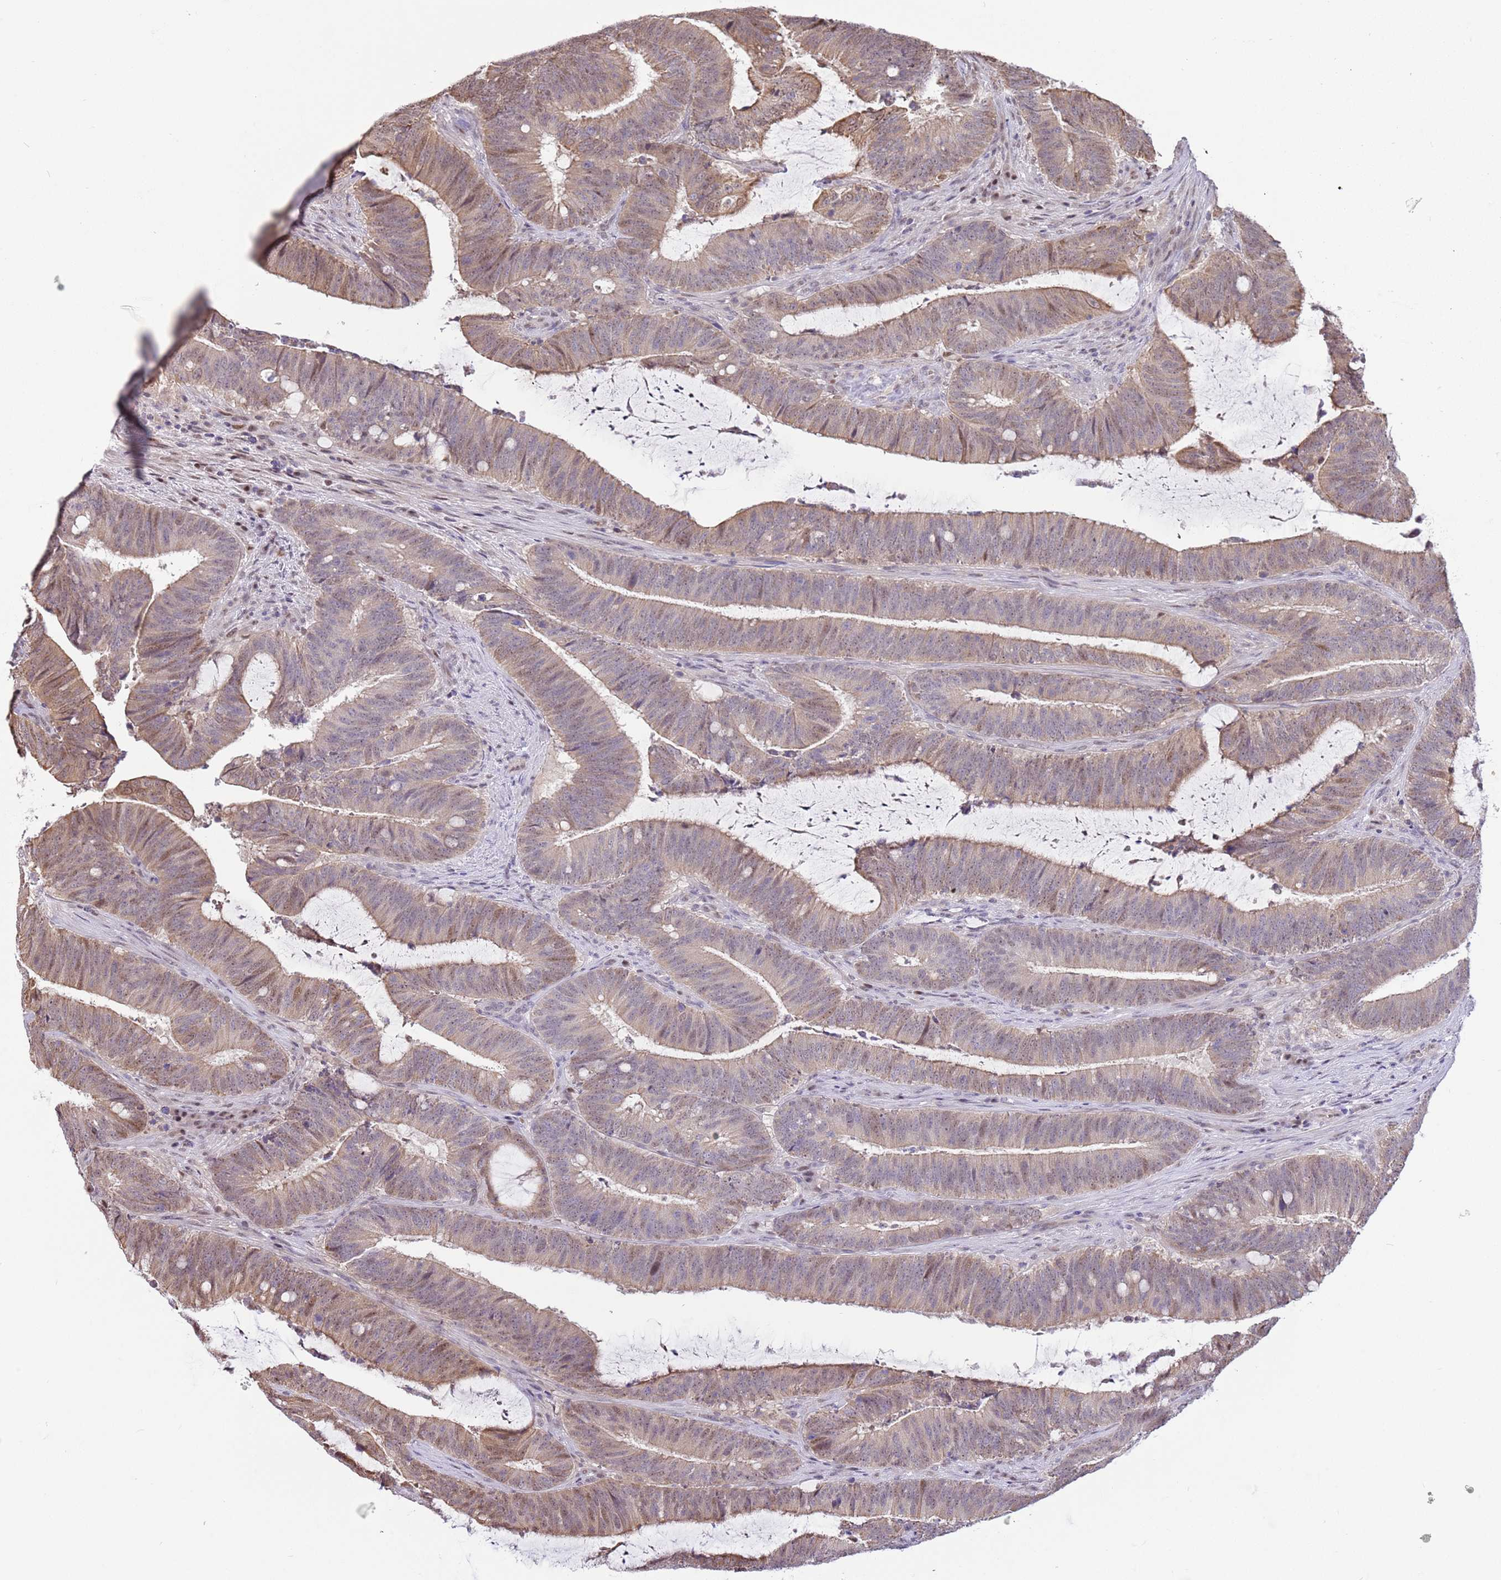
{"staining": {"intensity": "weak", "quantity": ">75%", "location": "cytoplasmic/membranous,nuclear"}, "tissue": "colorectal cancer", "cell_type": "Tumor cells", "image_type": "cancer", "snomed": [{"axis": "morphology", "description": "Adenocarcinoma, NOS"}, {"axis": "topography", "description": "Colon"}], "caption": "Brown immunohistochemical staining in human colorectal adenocarcinoma reveals weak cytoplasmic/membranous and nuclear expression in about >75% of tumor cells.", "gene": "RFK", "patient": {"sex": "female", "age": 43}}